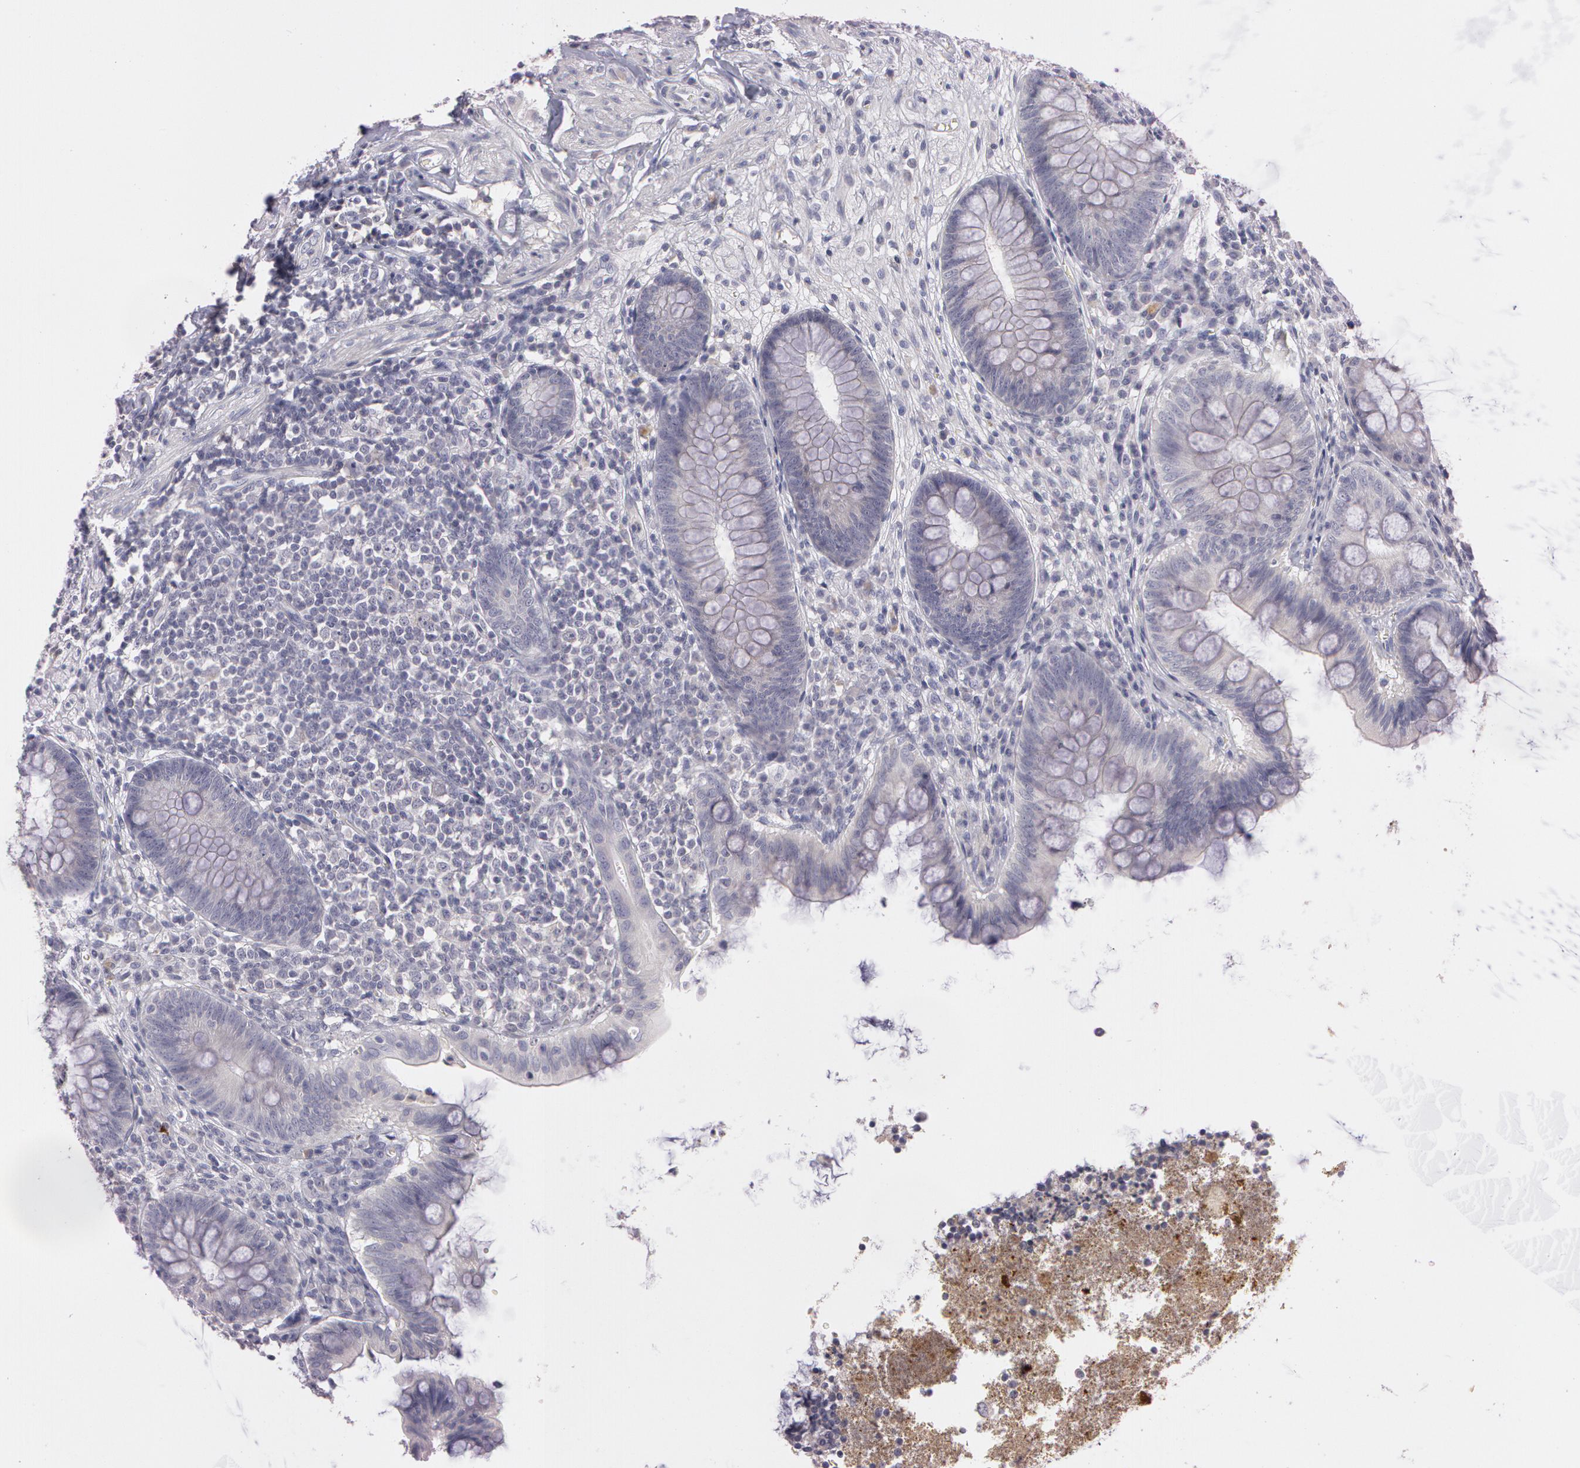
{"staining": {"intensity": "weak", "quantity": "25%-75%", "location": "cytoplasmic/membranous"}, "tissue": "appendix", "cell_type": "Glandular cells", "image_type": "normal", "snomed": [{"axis": "morphology", "description": "Normal tissue, NOS"}, {"axis": "topography", "description": "Appendix"}], "caption": "Immunohistochemistry (IHC) of normal human appendix displays low levels of weak cytoplasmic/membranous positivity in approximately 25%-75% of glandular cells.", "gene": "MXRA5", "patient": {"sex": "female", "age": 66}}